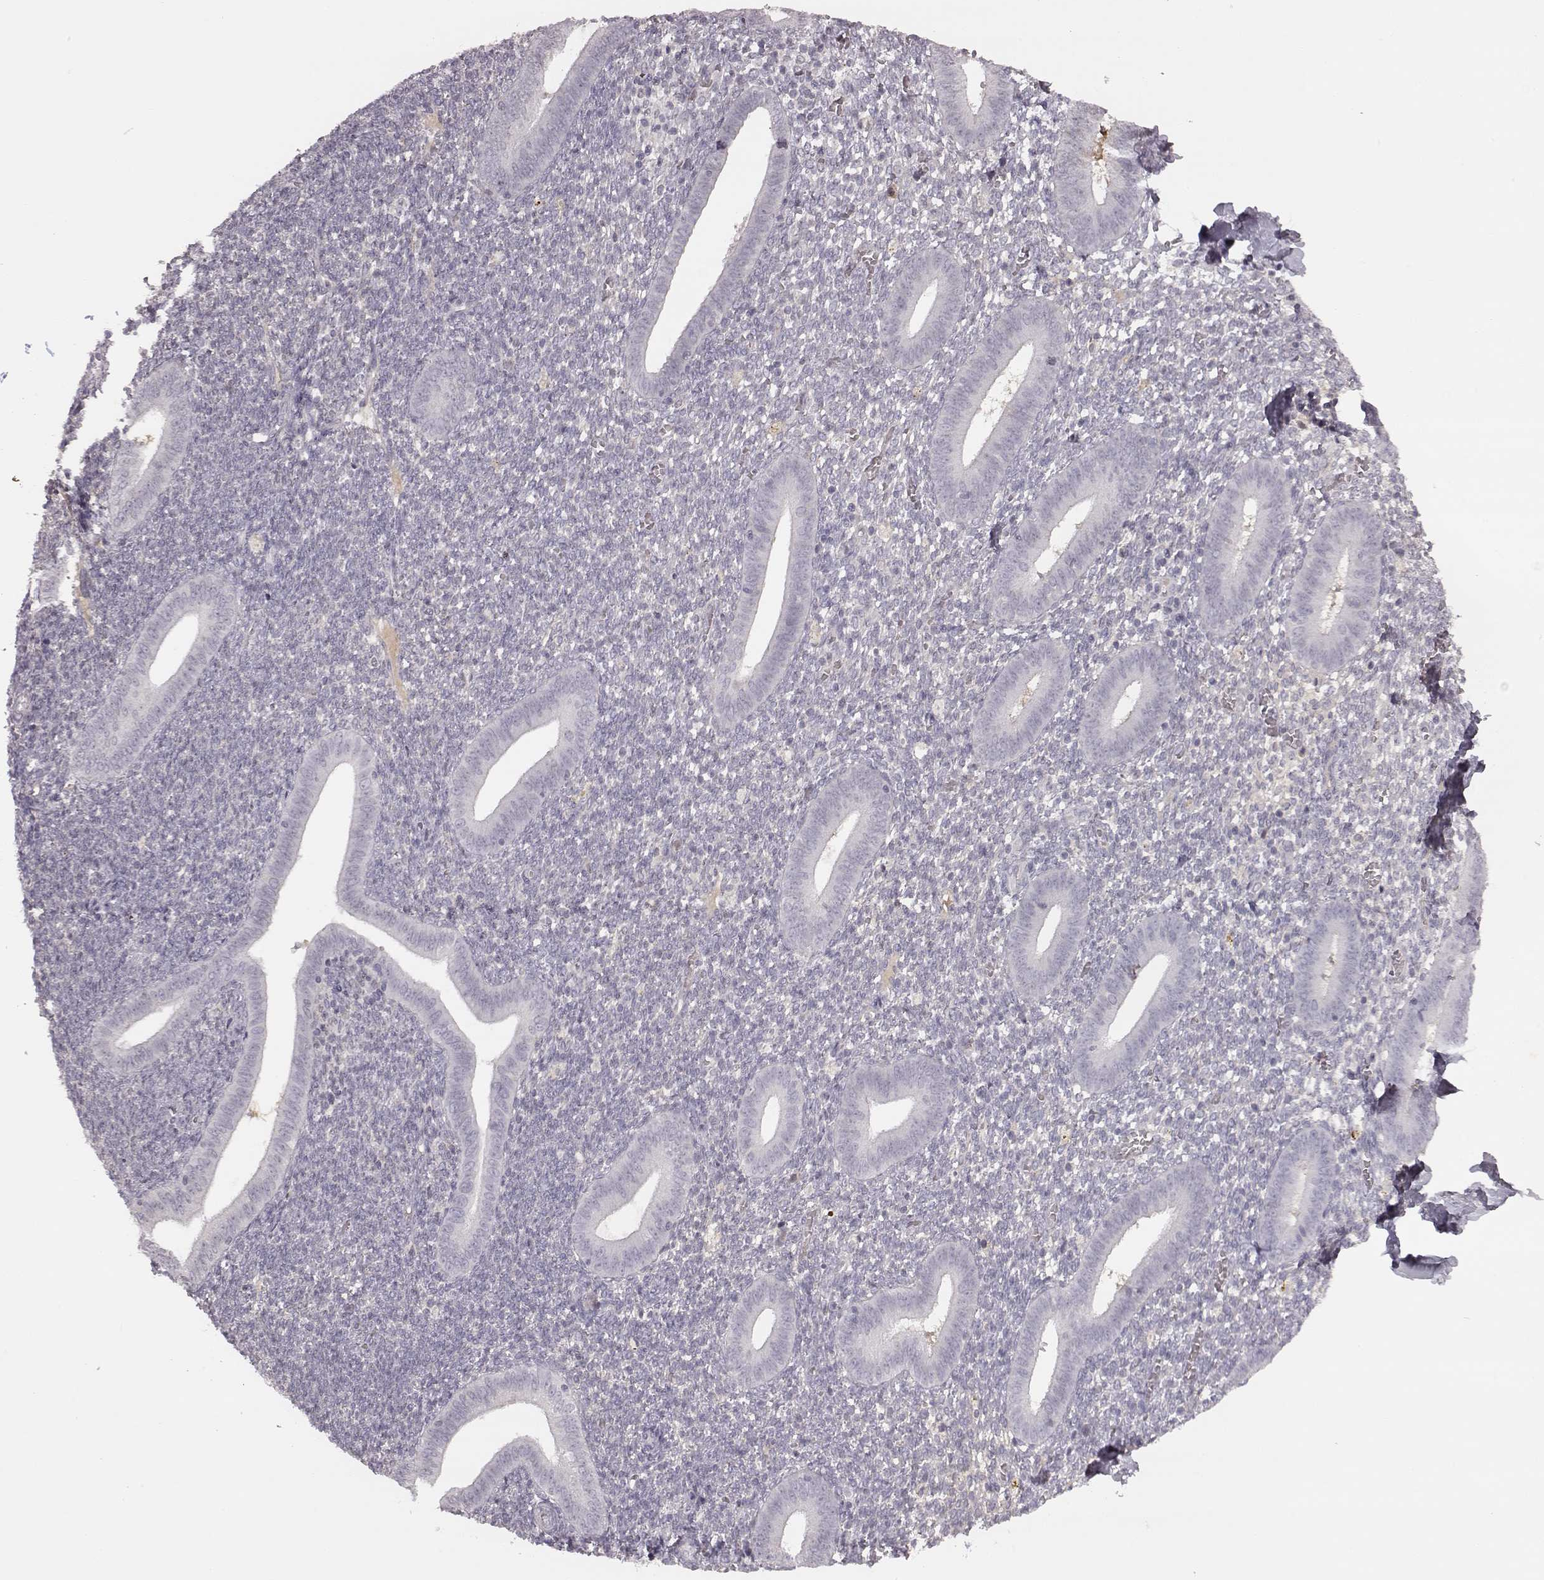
{"staining": {"intensity": "negative", "quantity": "none", "location": "none"}, "tissue": "endometrium", "cell_type": "Cells in endometrial stroma", "image_type": "normal", "snomed": [{"axis": "morphology", "description": "Normal tissue, NOS"}, {"axis": "topography", "description": "Endometrium"}], "caption": "This is an immunohistochemistry image of benign endometrium. There is no expression in cells in endometrial stroma.", "gene": "TLX3", "patient": {"sex": "female", "age": 25}}